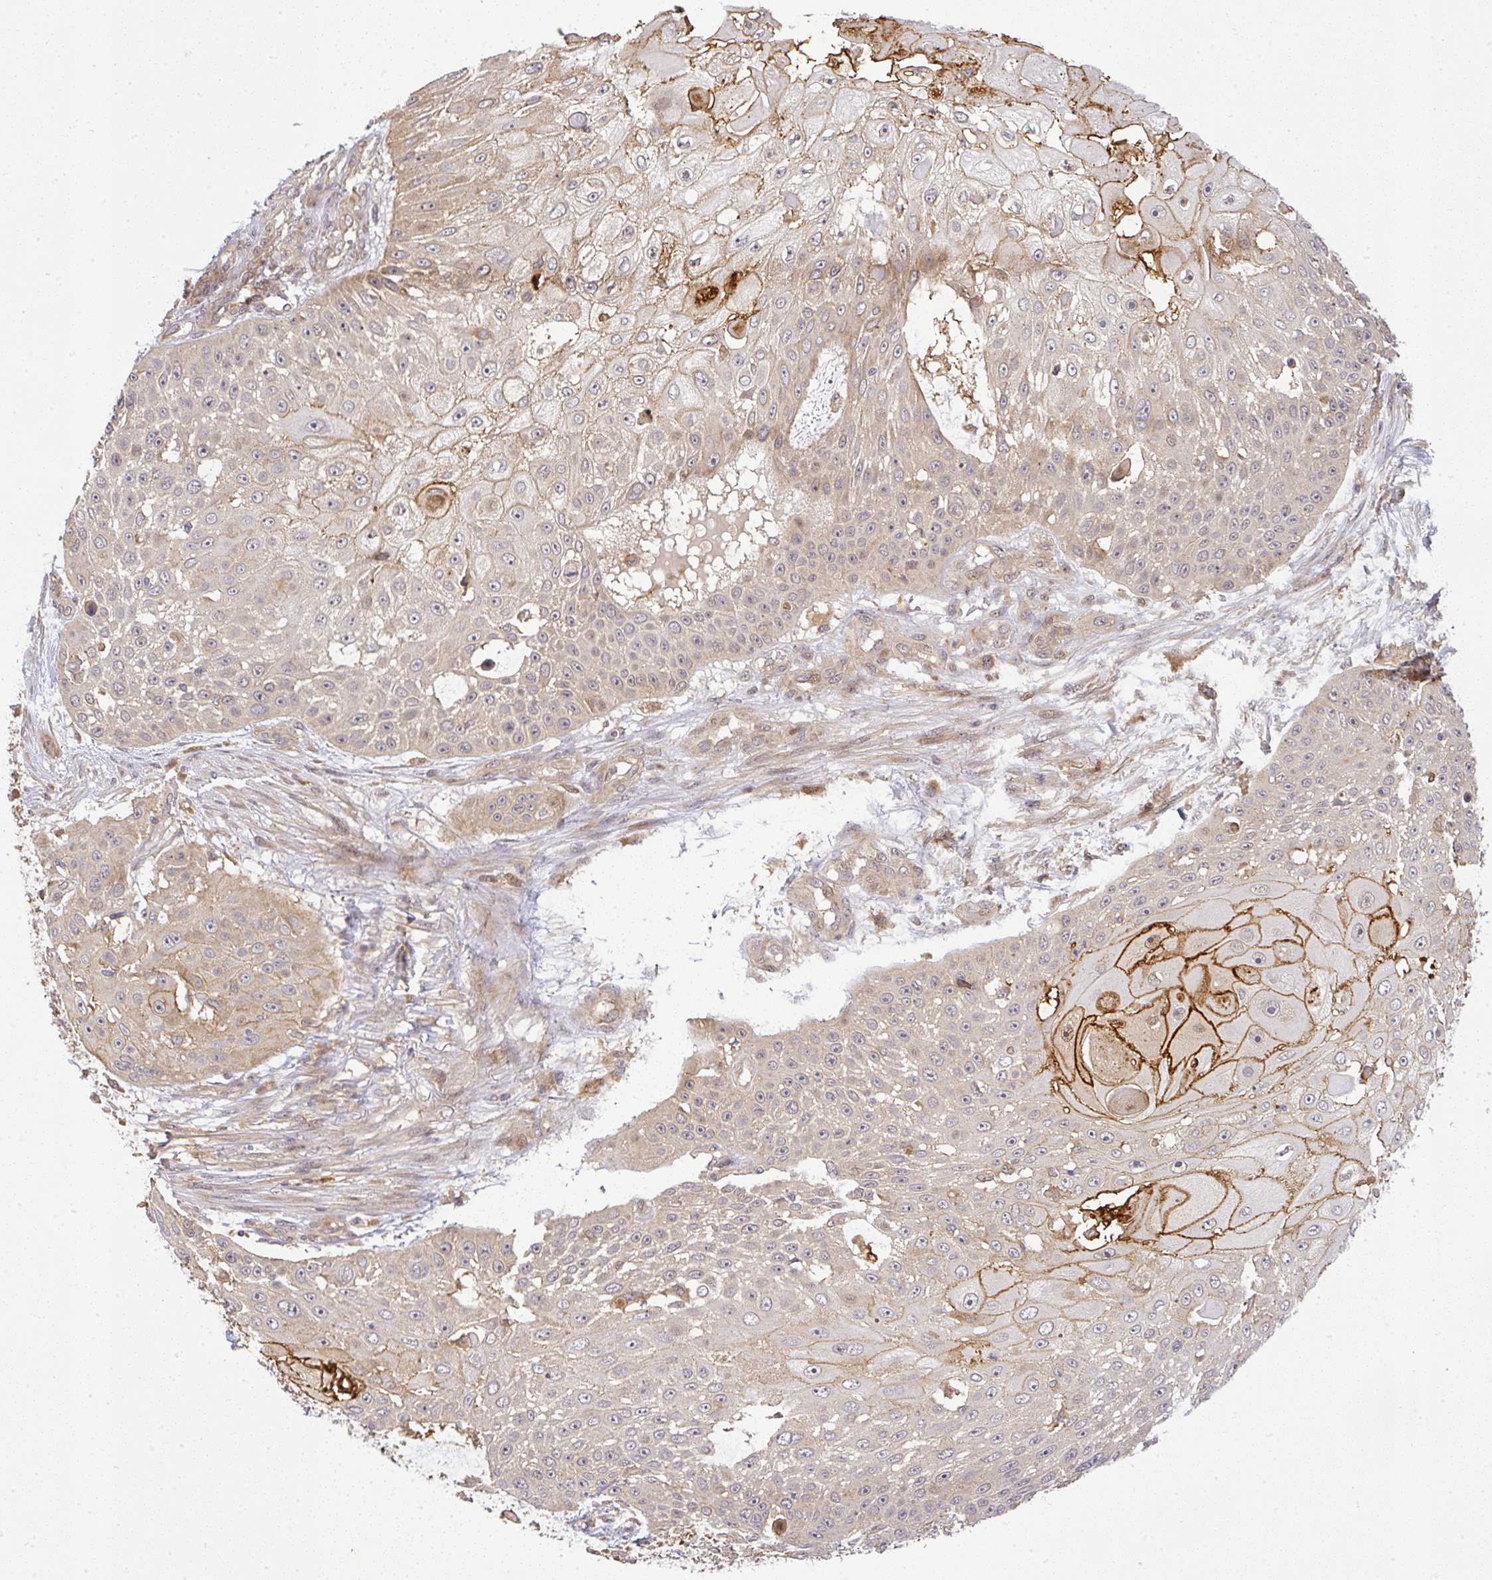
{"staining": {"intensity": "strong", "quantity": "<25%", "location": "cytoplasmic/membranous"}, "tissue": "skin cancer", "cell_type": "Tumor cells", "image_type": "cancer", "snomed": [{"axis": "morphology", "description": "Squamous cell carcinoma, NOS"}, {"axis": "topography", "description": "Skin"}], "caption": "The immunohistochemical stain highlights strong cytoplasmic/membranous positivity in tumor cells of squamous cell carcinoma (skin) tissue.", "gene": "FAM153A", "patient": {"sex": "female", "age": 86}}